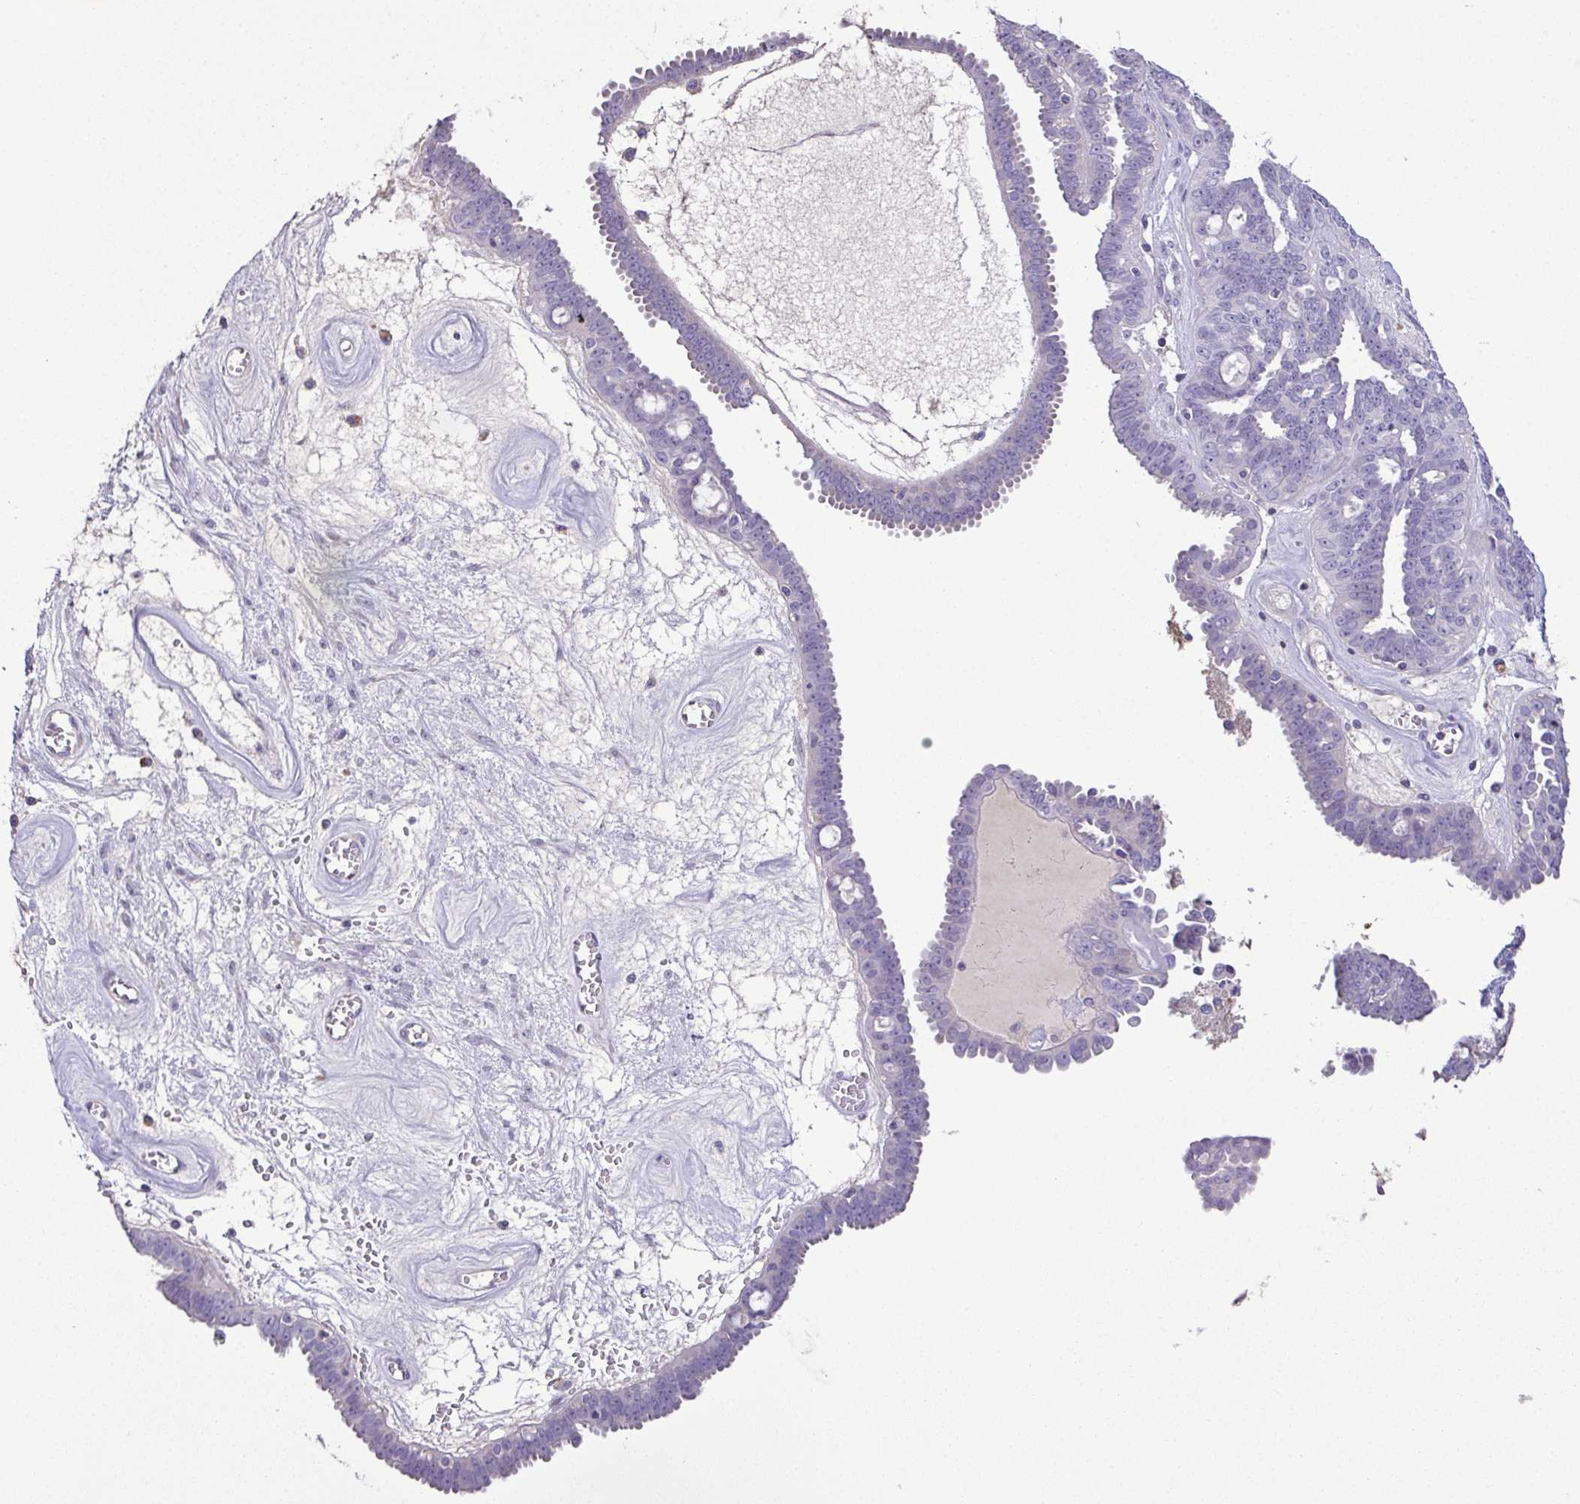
{"staining": {"intensity": "negative", "quantity": "none", "location": "none"}, "tissue": "ovarian cancer", "cell_type": "Tumor cells", "image_type": "cancer", "snomed": [{"axis": "morphology", "description": "Cystadenocarcinoma, serous, NOS"}, {"axis": "topography", "description": "Ovary"}], "caption": "The micrograph displays no staining of tumor cells in ovarian cancer (serous cystadenocarcinoma).", "gene": "MARCO", "patient": {"sex": "female", "age": 71}}